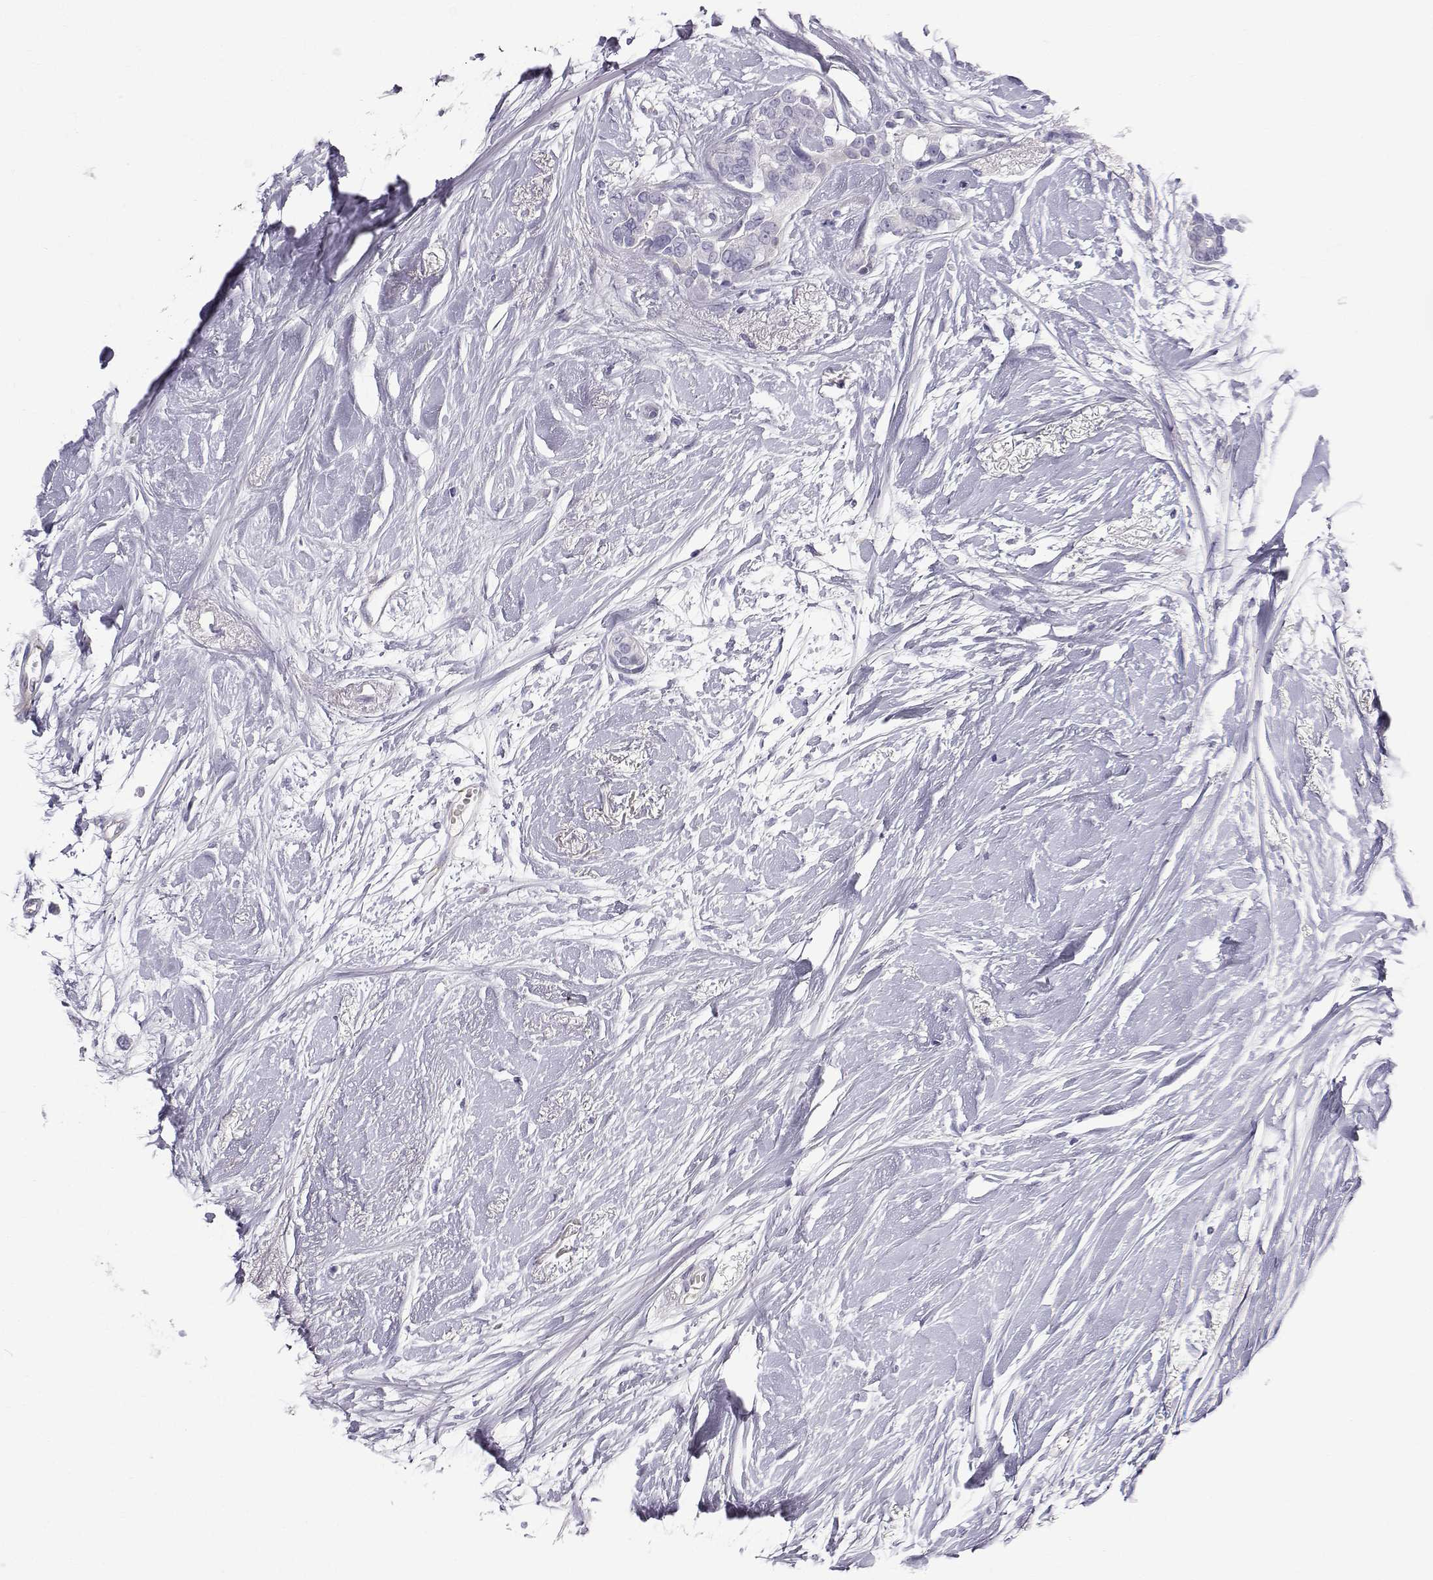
{"staining": {"intensity": "negative", "quantity": "none", "location": "none"}, "tissue": "breast cancer", "cell_type": "Tumor cells", "image_type": "cancer", "snomed": [{"axis": "morphology", "description": "Duct carcinoma"}, {"axis": "topography", "description": "Breast"}], "caption": "DAB immunohistochemical staining of invasive ductal carcinoma (breast) shows no significant staining in tumor cells.", "gene": "RNASE12", "patient": {"sex": "female", "age": 40}}